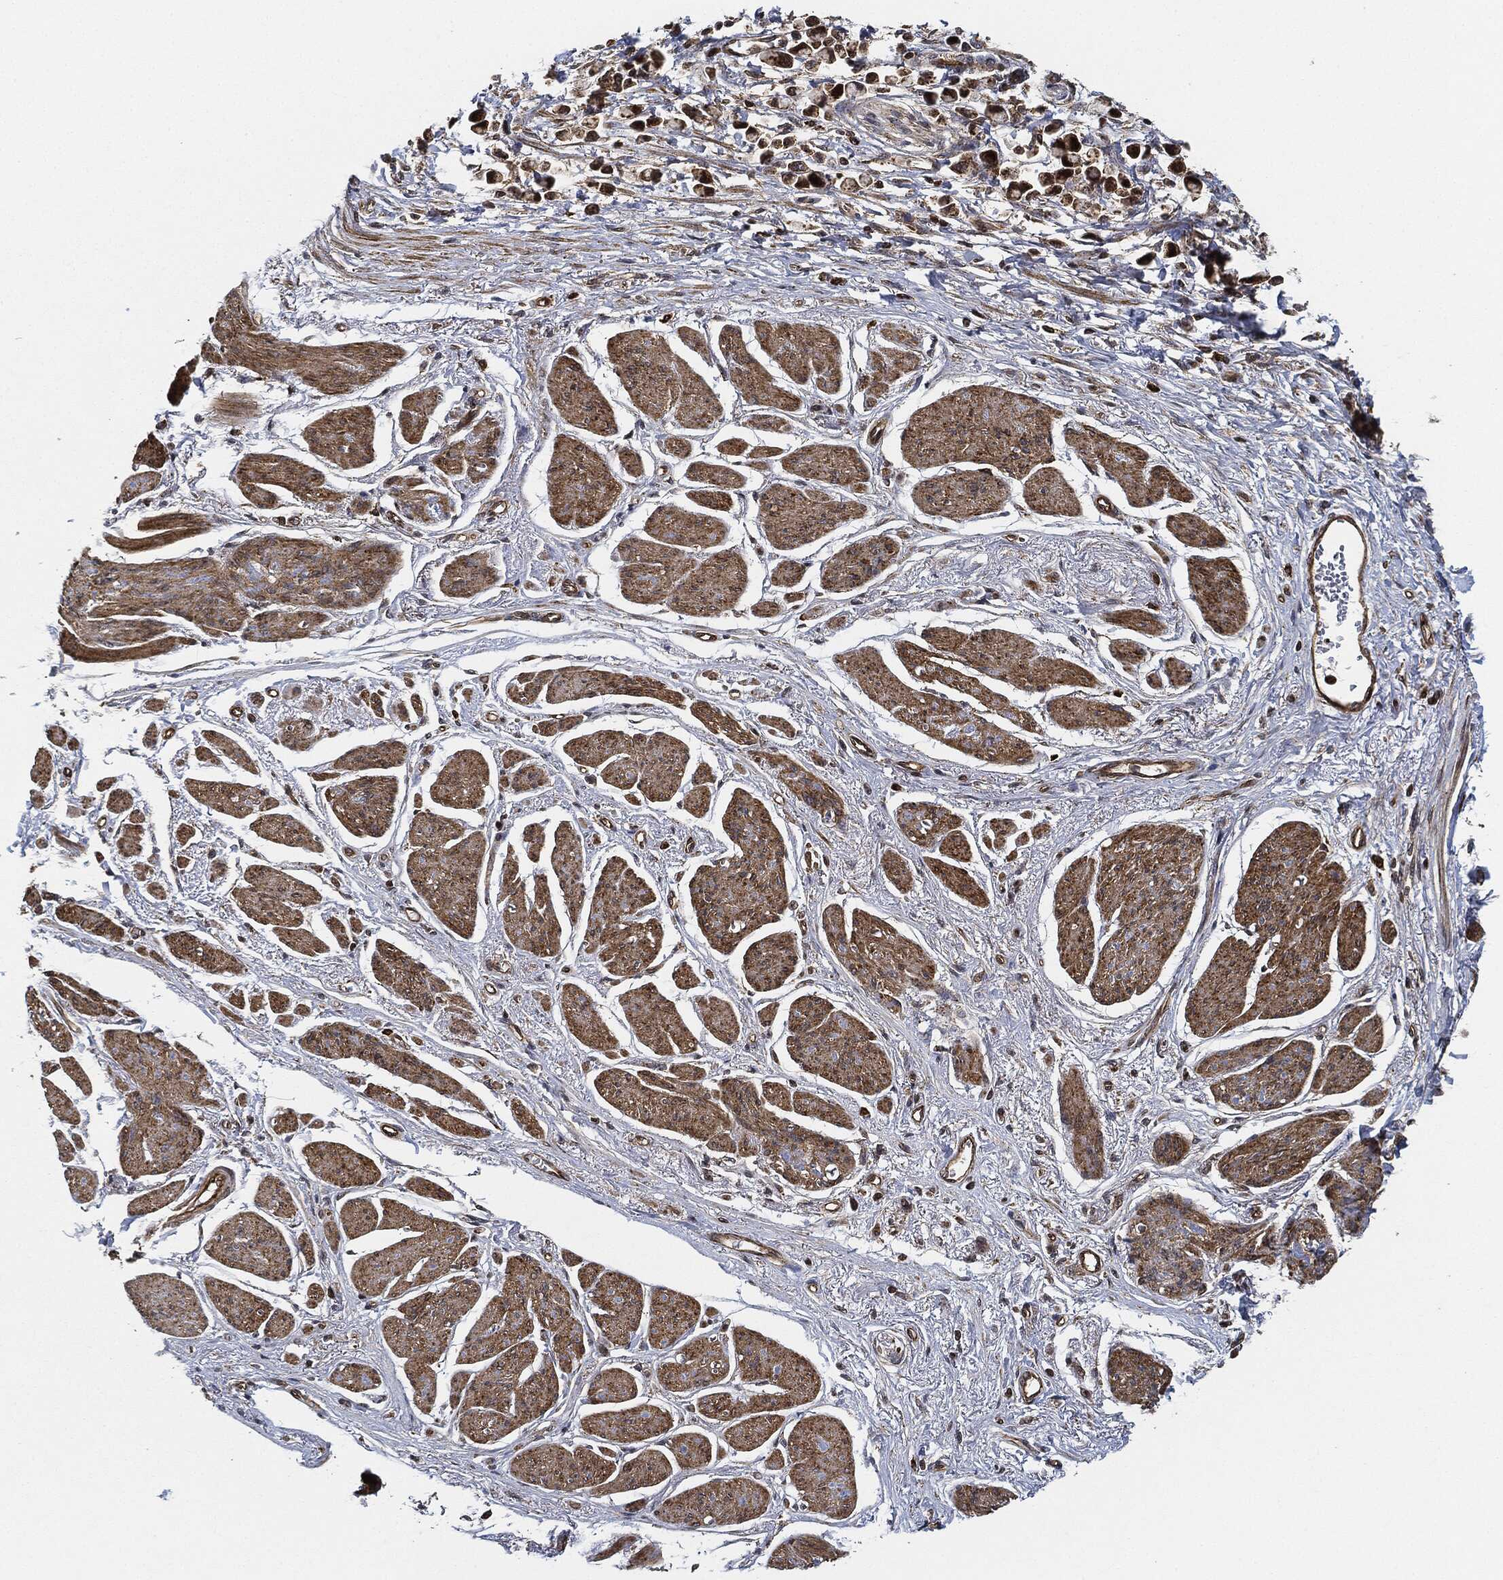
{"staining": {"intensity": "strong", "quantity": ">75%", "location": "cytoplasmic/membranous"}, "tissue": "stomach cancer", "cell_type": "Tumor cells", "image_type": "cancer", "snomed": [{"axis": "morphology", "description": "Adenocarcinoma, NOS"}, {"axis": "topography", "description": "Stomach"}], "caption": "Immunohistochemistry of stomach cancer (adenocarcinoma) shows high levels of strong cytoplasmic/membranous staining in approximately >75% of tumor cells. The protein of interest is stained brown, and the nuclei are stained in blue (DAB IHC with brightfield microscopy, high magnification).", "gene": "MAP3K3", "patient": {"sex": "female", "age": 81}}